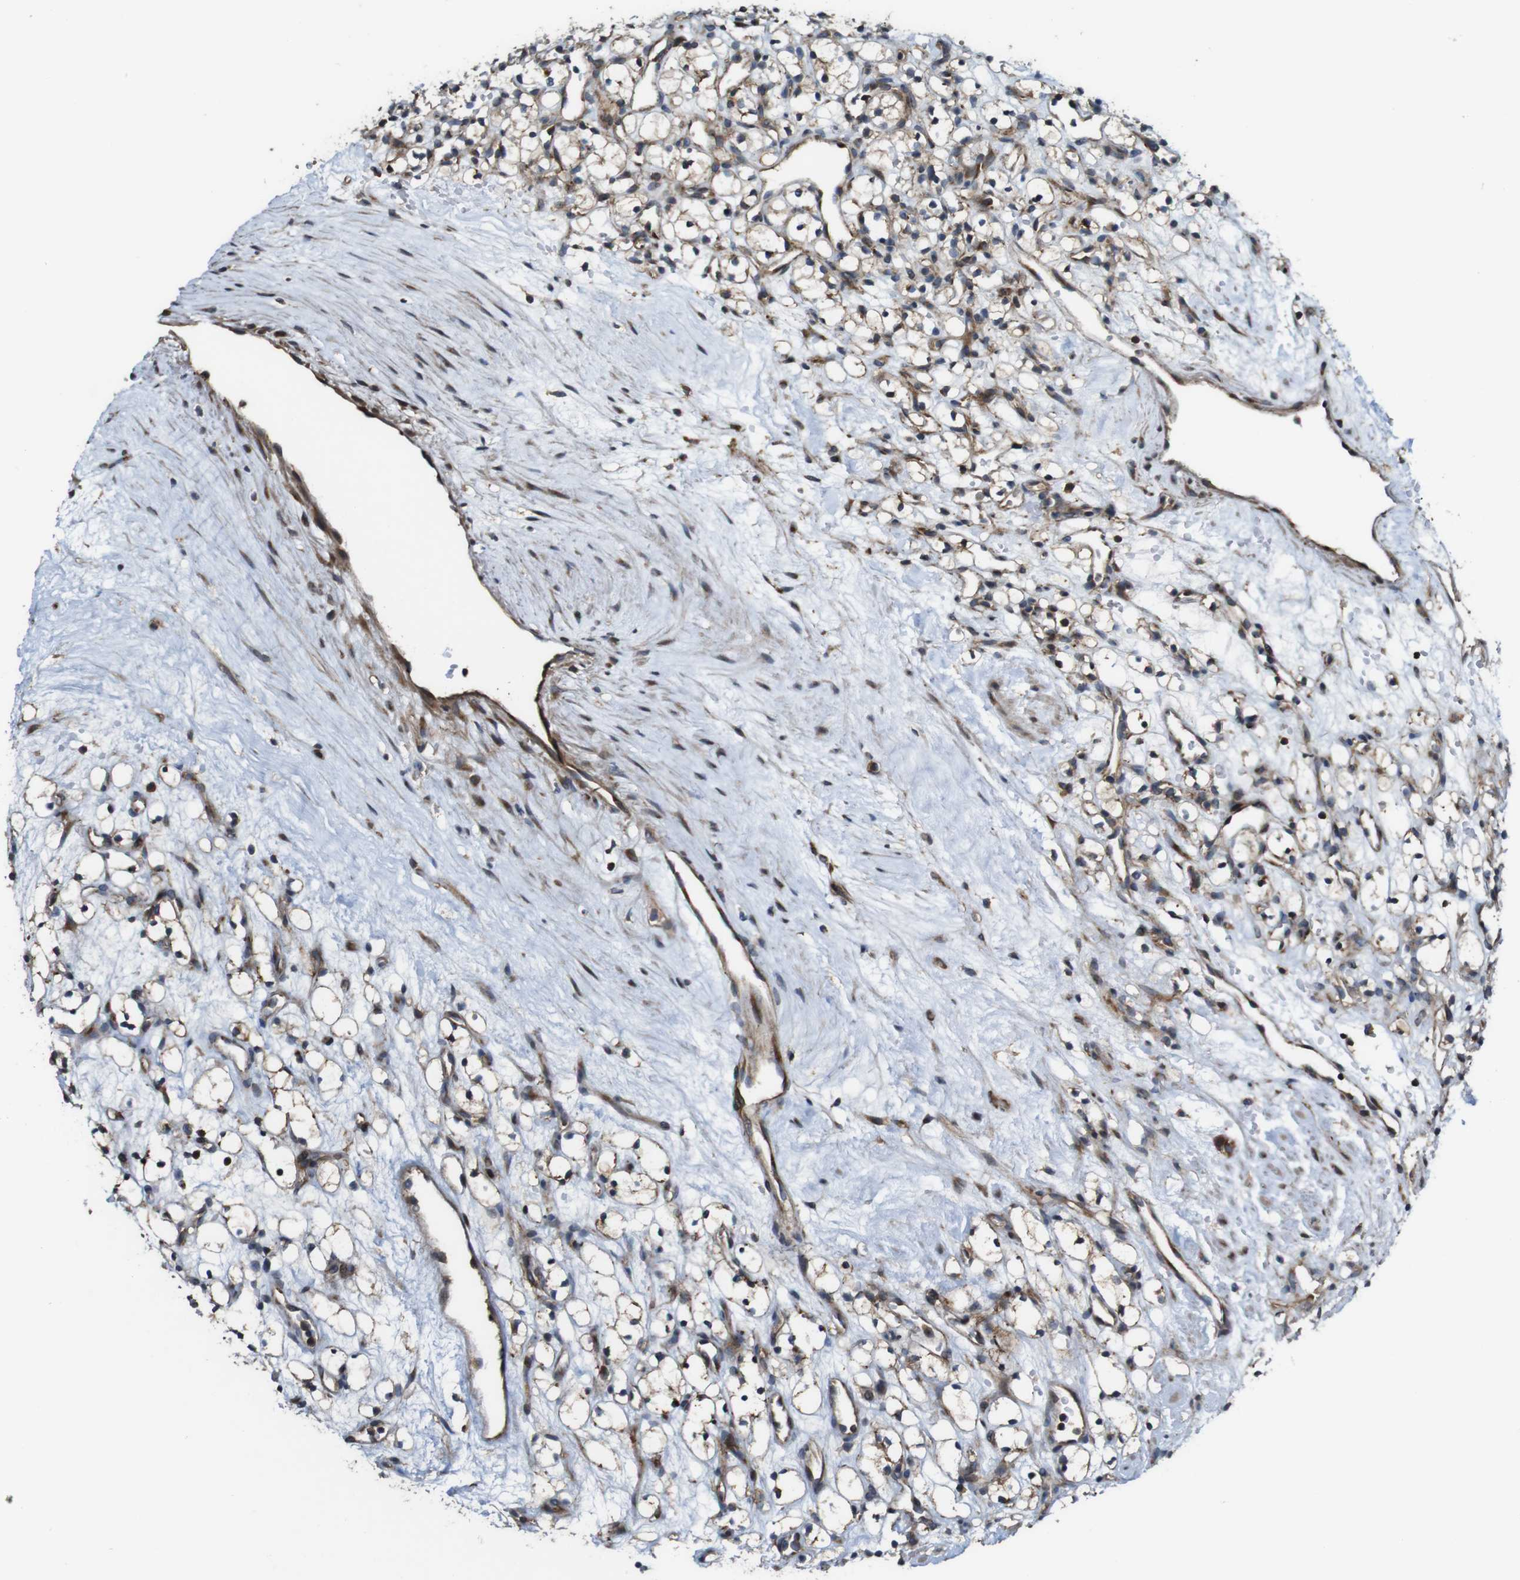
{"staining": {"intensity": "moderate", "quantity": ">75%", "location": "cytoplasmic/membranous"}, "tissue": "renal cancer", "cell_type": "Tumor cells", "image_type": "cancer", "snomed": [{"axis": "morphology", "description": "Adenocarcinoma, NOS"}, {"axis": "topography", "description": "Kidney"}], "caption": "Immunohistochemistry (IHC) micrograph of human renal cancer (adenocarcinoma) stained for a protein (brown), which shows medium levels of moderate cytoplasmic/membranous staining in approximately >75% of tumor cells.", "gene": "PCOLCE2", "patient": {"sex": "female", "age": 60}}